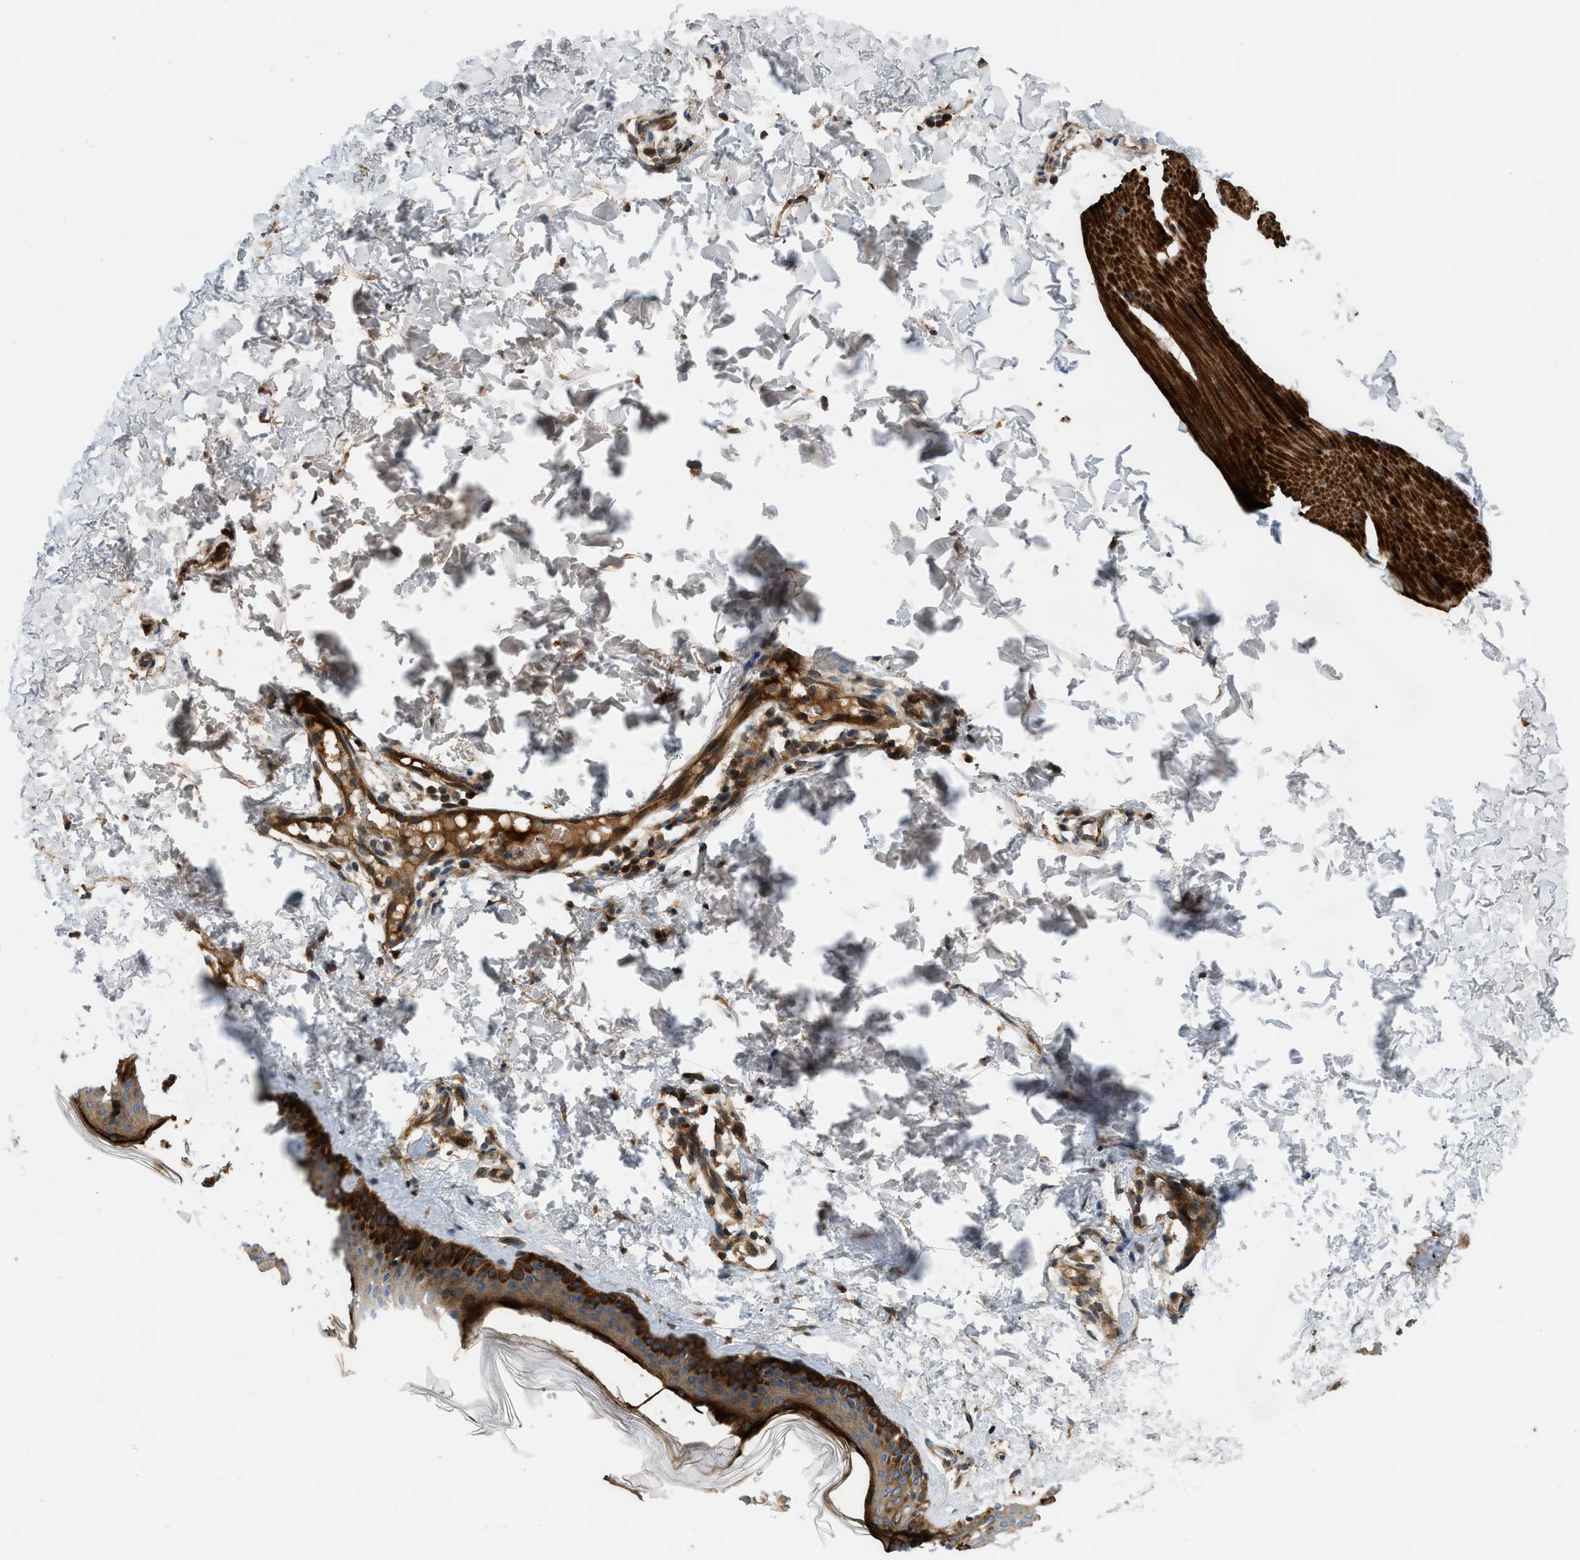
{"staining": {"intensity": "moderate", "quantity": ">75%", "location": "cytoplasmic/membranous"}, "tissue": "skin", "cell_type": "Fibroblasts", "image_type": "normal", "snomed": [{"axis": "morphology", "description": "Normal tissue, NOS"}, {"axis": "topography", "description": "Skin"}], "caption": "IHC (DAB) staining of normal human skin displays moderate cytoplasmic/membranous protein expression in approximately >75% of fibroblasts.", "gene": "CNNM3", "patient": {"sex": "female", "age": 41}}